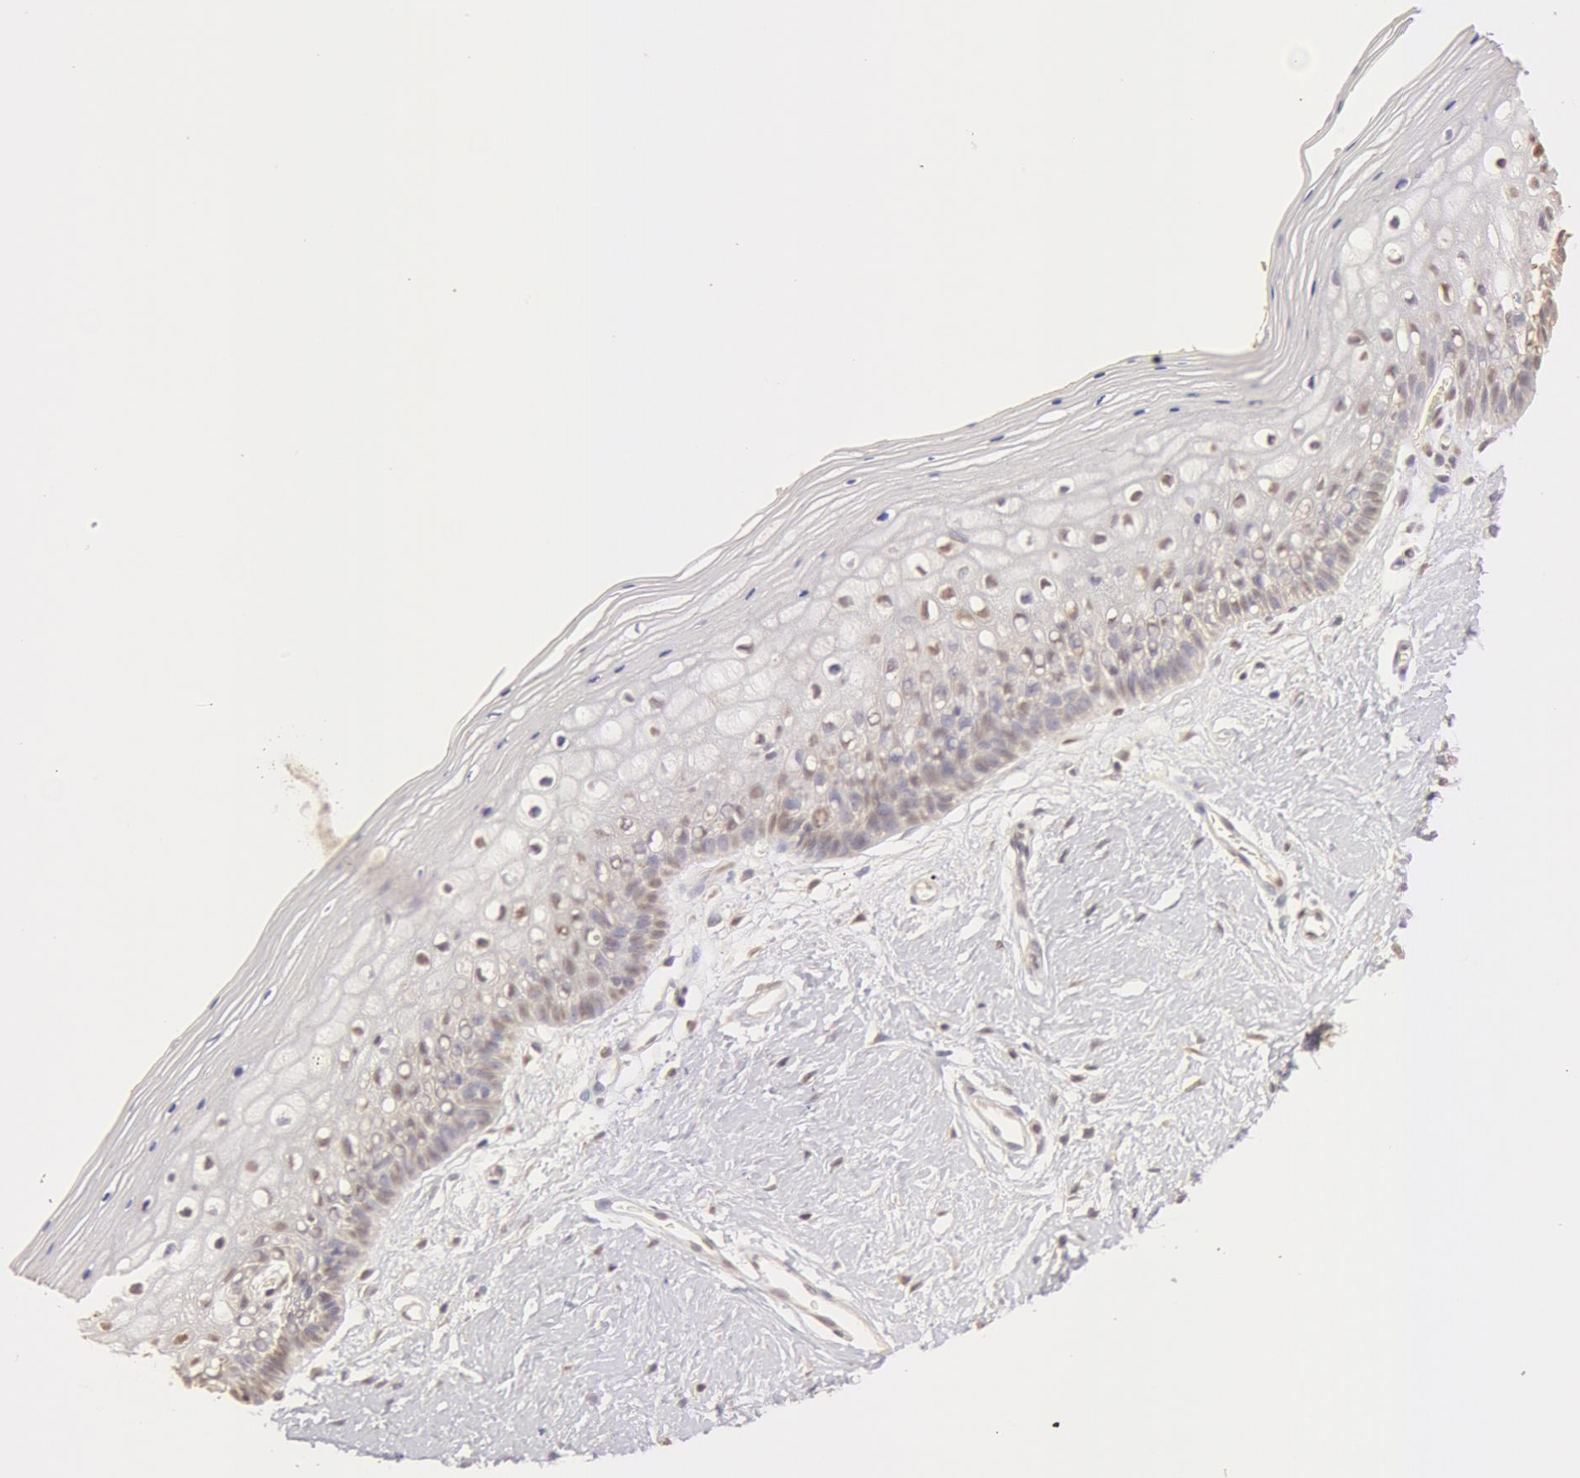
{"staining": {"intensity": "moderate", "quantity": ">75%", "location": "nuclear"}, "tissue": "vagina", "cell_type": "Squamous epithelial cells", "image_type": "normal", "snomed": [{"axis": "morphology", "description": "Normal tissue, NOS"}, {"axis": "topography", "description": "Vagina"}], "caption": "This histopathology image displays IHC staining of unremarkable vagina, with medium moderate nuclear staining in approximately >75% of squamous epithelial cells.", "gene": "SNRNP70", "patient": {"sex": "female", "age": 46}}